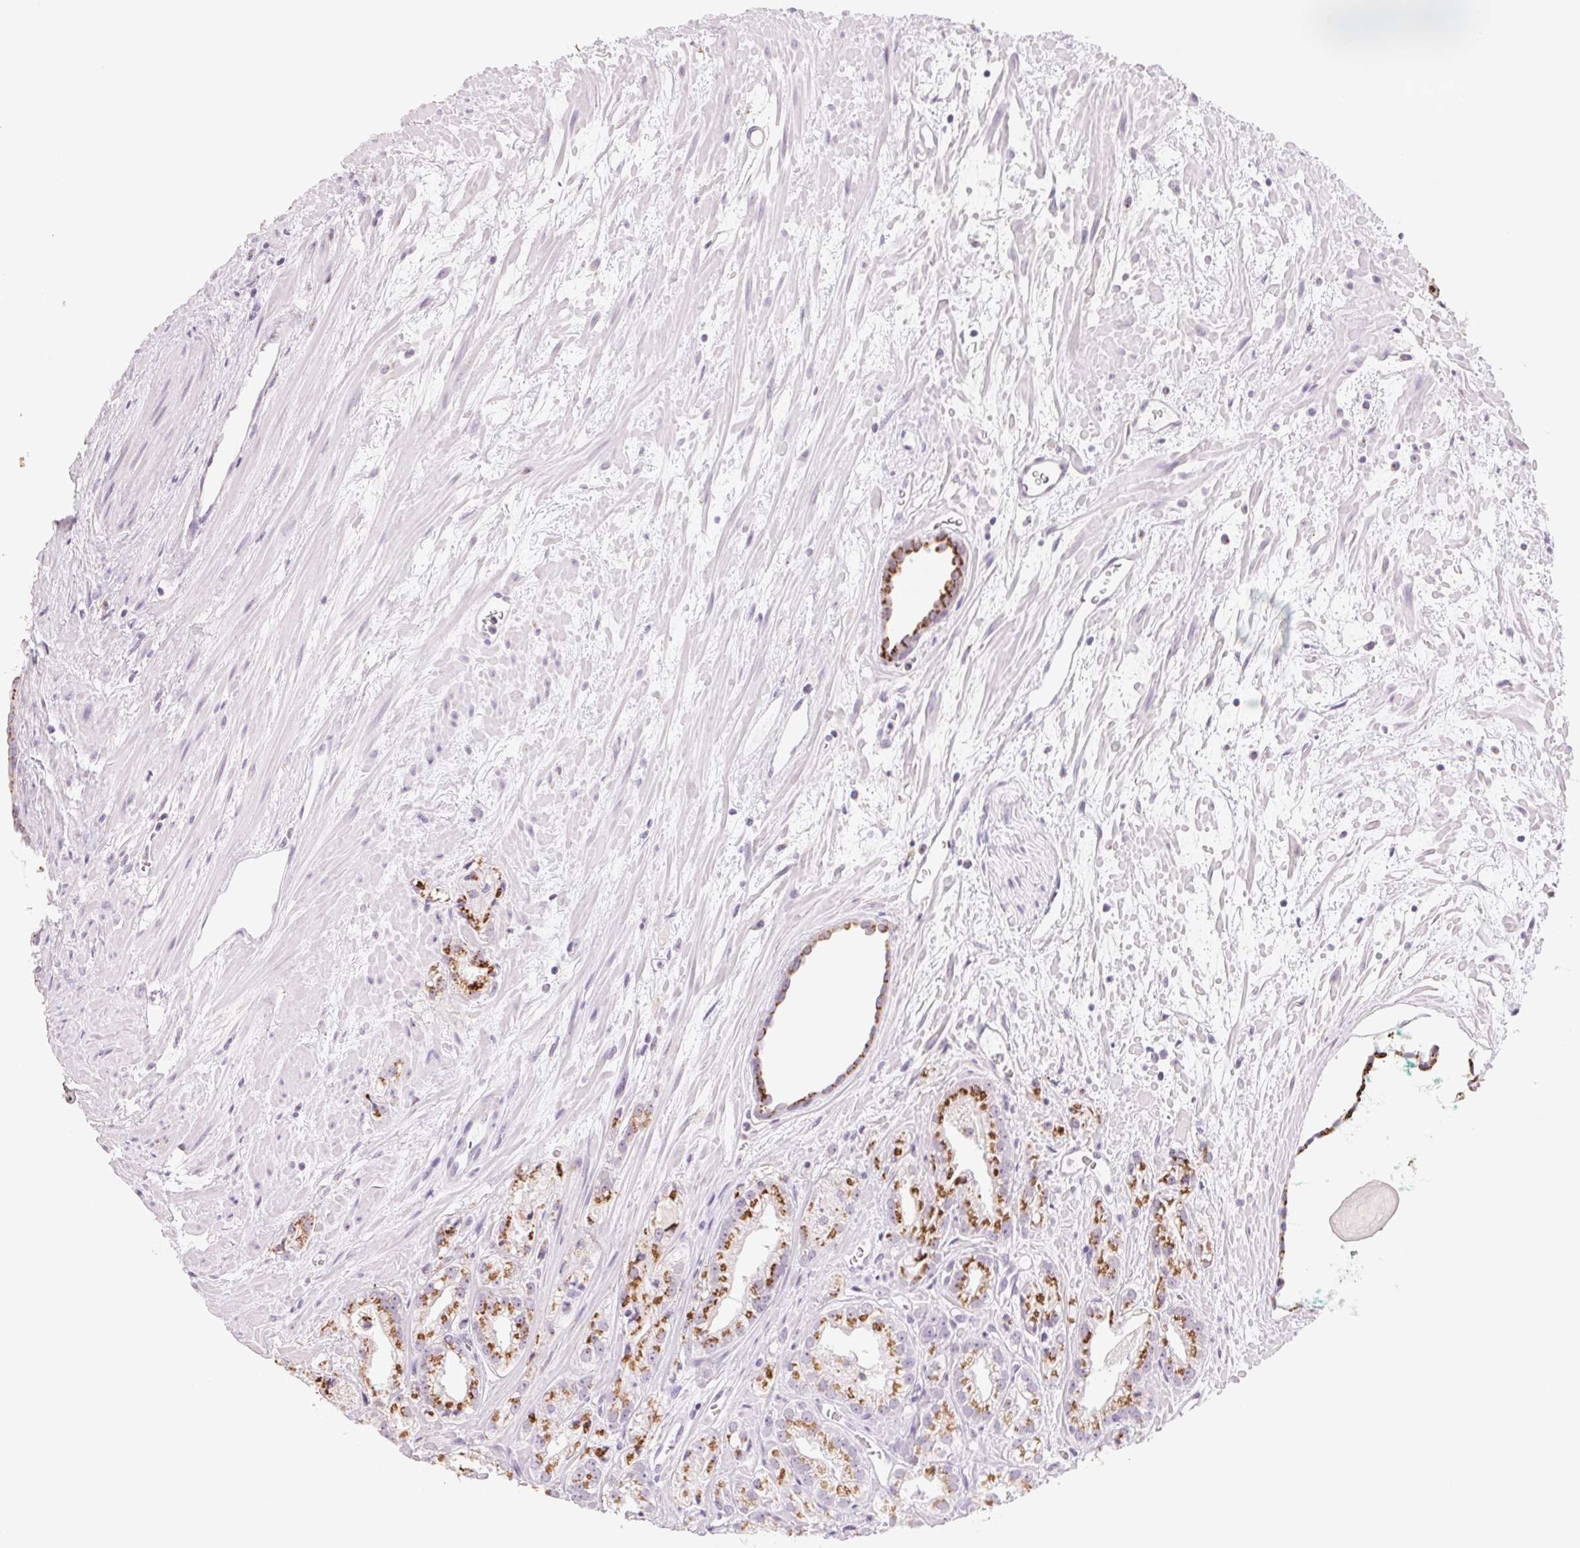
{"staining": {"intensity": "moderate", "quantity": ">75%", "location": "cytoplasmic/membranous"}, "tissue": "prostate cancer", "cell_type": "Tumor cells", "image_type": "cancer", "snomed": [{"axis": "morphology", "description": "Adenocarcinoma, High grade"}, {"axis": "topography", "description": "Prostate"}], "caption": "A micrograph of adenocarcinoma (high-grade) (prostate) stained for a protein exhibits moderate cytoplasmic/membranous brown staining in tumor cells.", "gene": "GALNT7", "patient": {"sex": "male", "age": 68}}